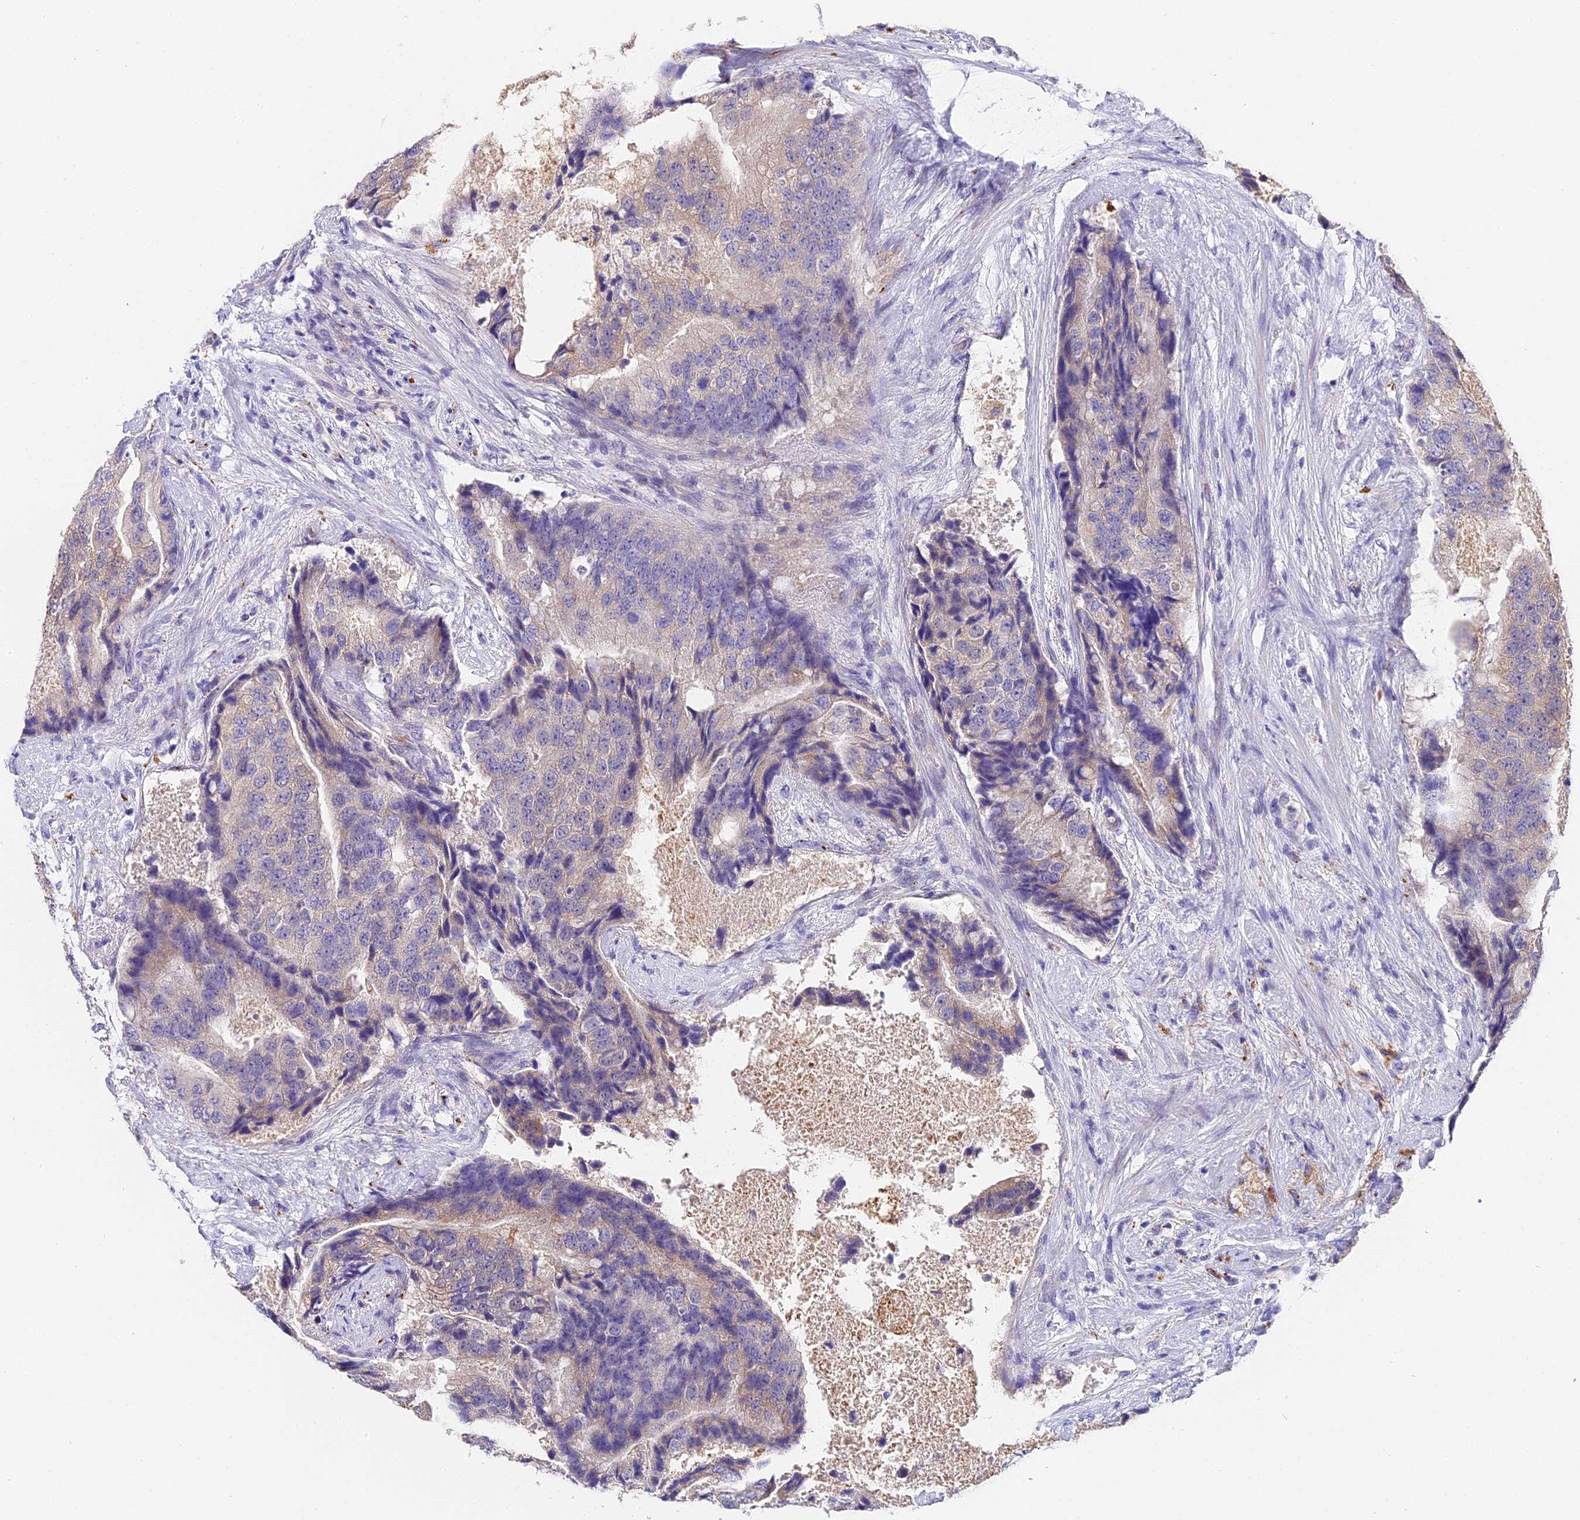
{"staining": {"intensity": "weak", "quantity": "<25%", "location": "cytoplasmic/membranous"}, "tissue": "prostate cancer", "cell_type": "Tumor cells", "image_type": "cancer", "snomed": [{"axis": "morphology", "description": "Adenocarcinoma, High grade"}, {"axis": "topography", "description": "Prostate"}], "caption": "Human prostate cancer (high-grade adenocarcinoma) stained for a protein using immunohistochemistry demonstrates no expression in tumor cells.", "gene": "LYPD6", "patient": {"sex": "male", "age": 70}}